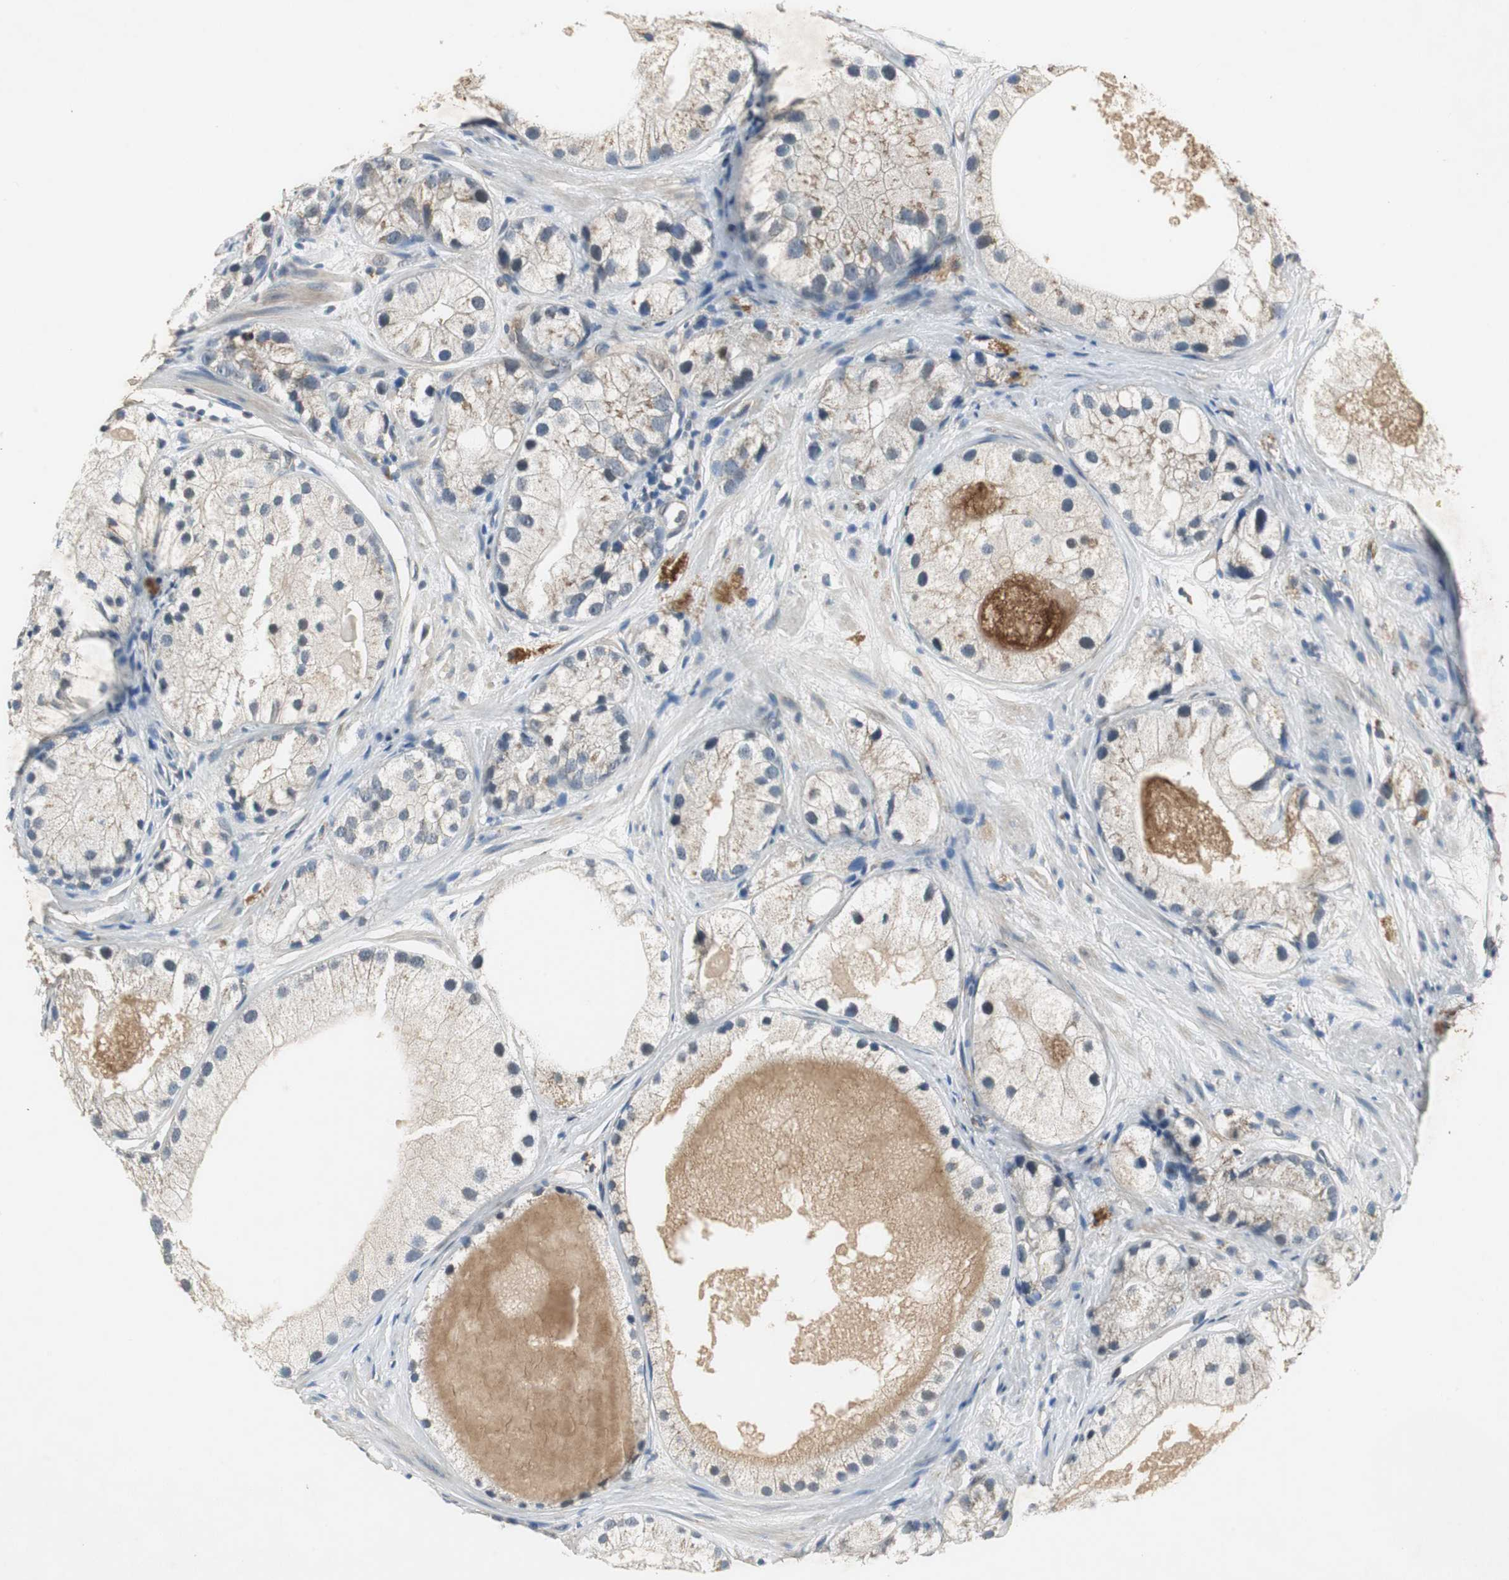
{"staining": {"intensity": "weak", "quantity": "25%-75%", "location": "cytoplasmic/membranous"}, "tissue": "prostate cancer", "cell_type": "Tumor cells", "image_type": "cancer", "snomed": [{"axis": "morphology", "description": "Adenocarcinoma, Low grade"}, {"axis": "topography", "description": "Prostate"}], "caption": "A brown stain labels weak cytoplasmic/membranous expression of a protein in adenocarcinoma (low-grade) (prostate) tumor cells. The staining was performed using DAB (3,3'-diaminobenzidine) to visualize the protein expression in brown, while the nuclei were stained in blue with hematoxylin (Magnification: 20x).", "gene": "JTB", "patient": {"sex": "male", "age": 69}}